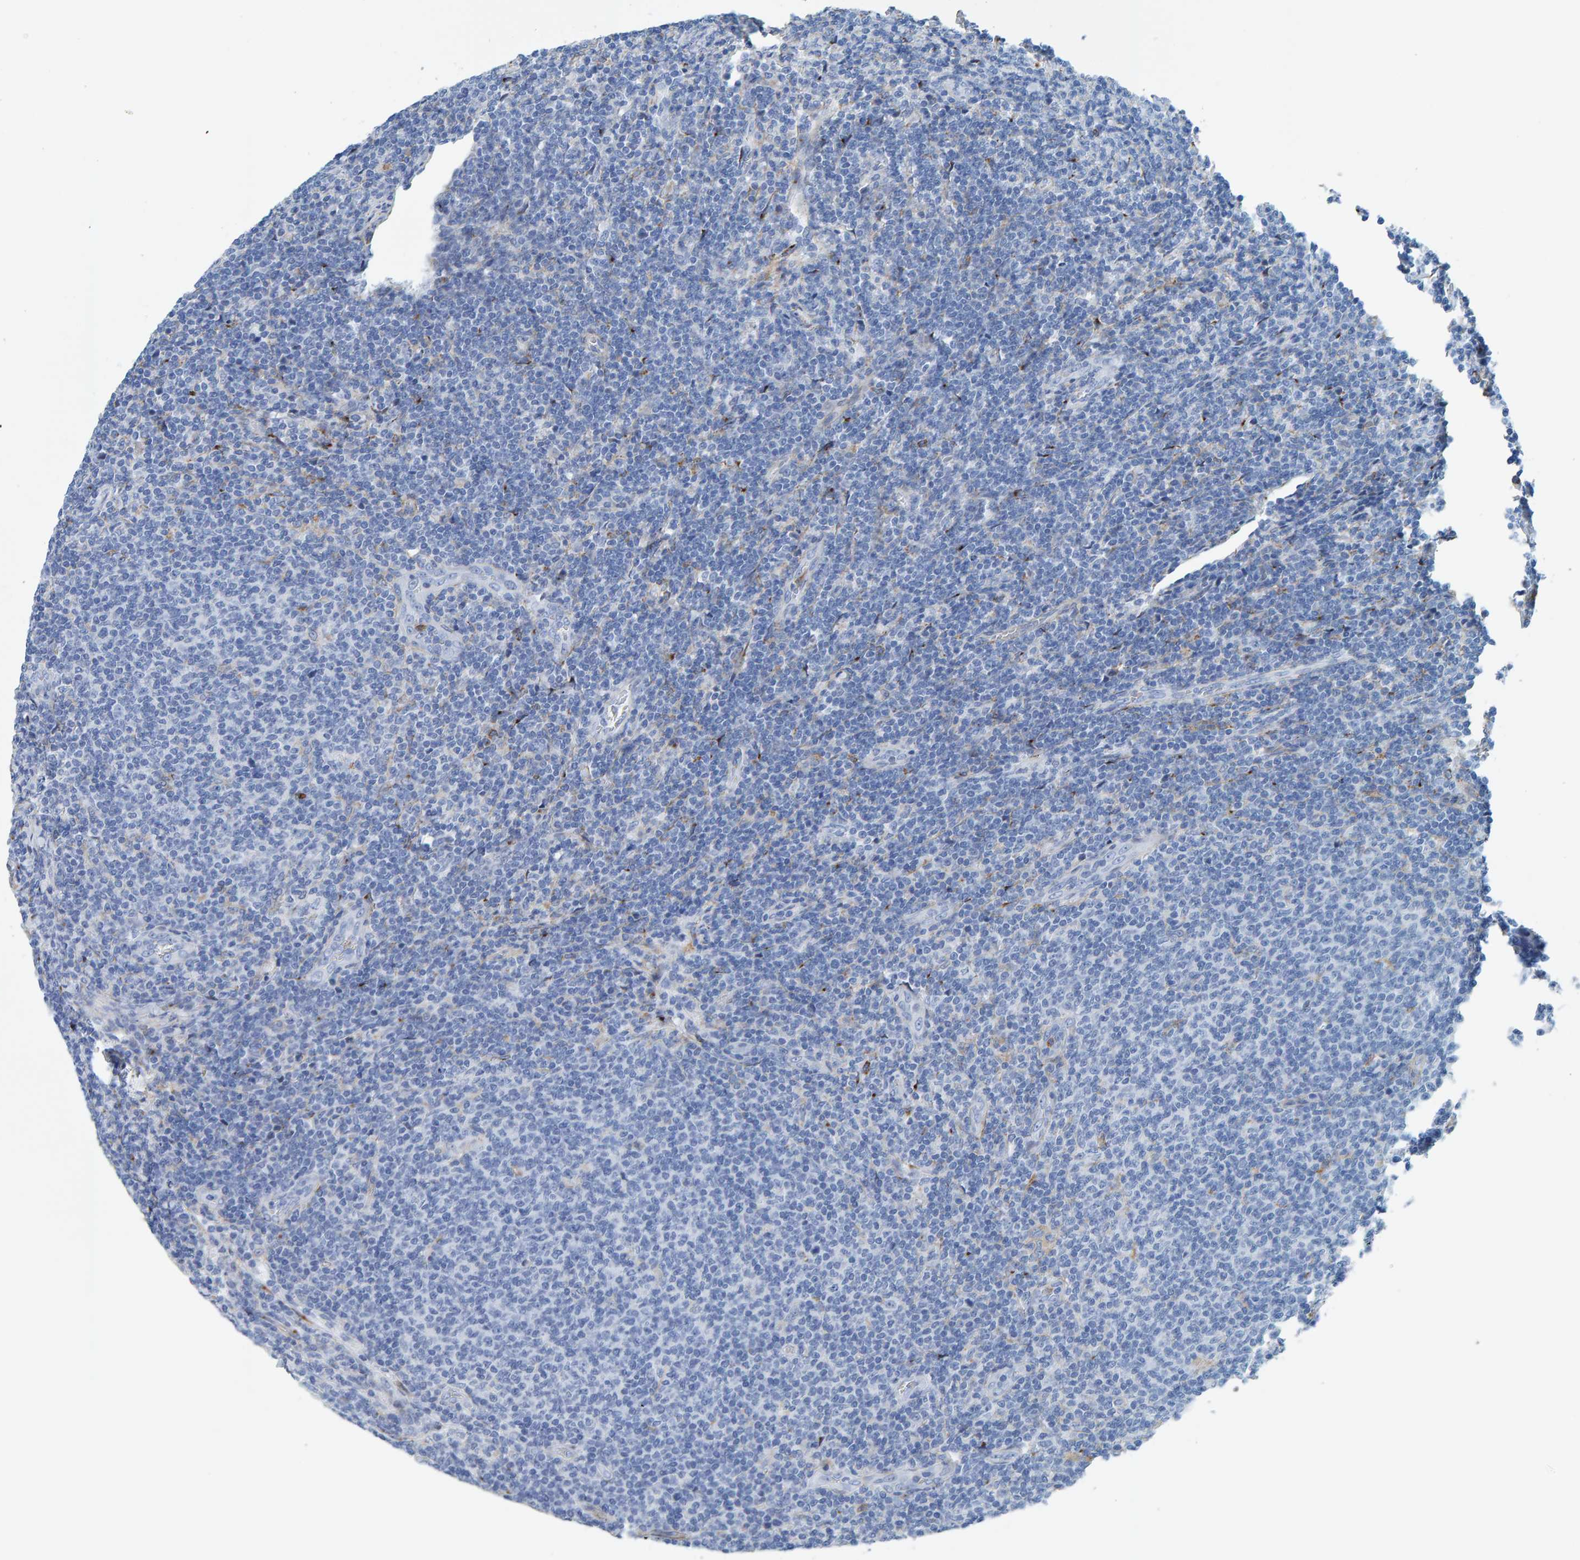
{"staining": {"intensity": "negative", "quantity": "none", "location": "none"}, "tissue": "lymphoma", "cell_type": "Tumor cells", "image_type": "cancer", "snomed": [{"axis": "morphology", "description": "Malignant lymphoma, non-Hodgkin's type, Low grade"}, {"axis": "topography", "description": "Lymph node"}], "caption": "This is a micrograph of IHC staining of low-grade malignant lymphoma, non-Hodgkin's type, which shows no expression in tumor cells.", "gene": "LRP1", "patient": {"sex": "male", "age": 66}}